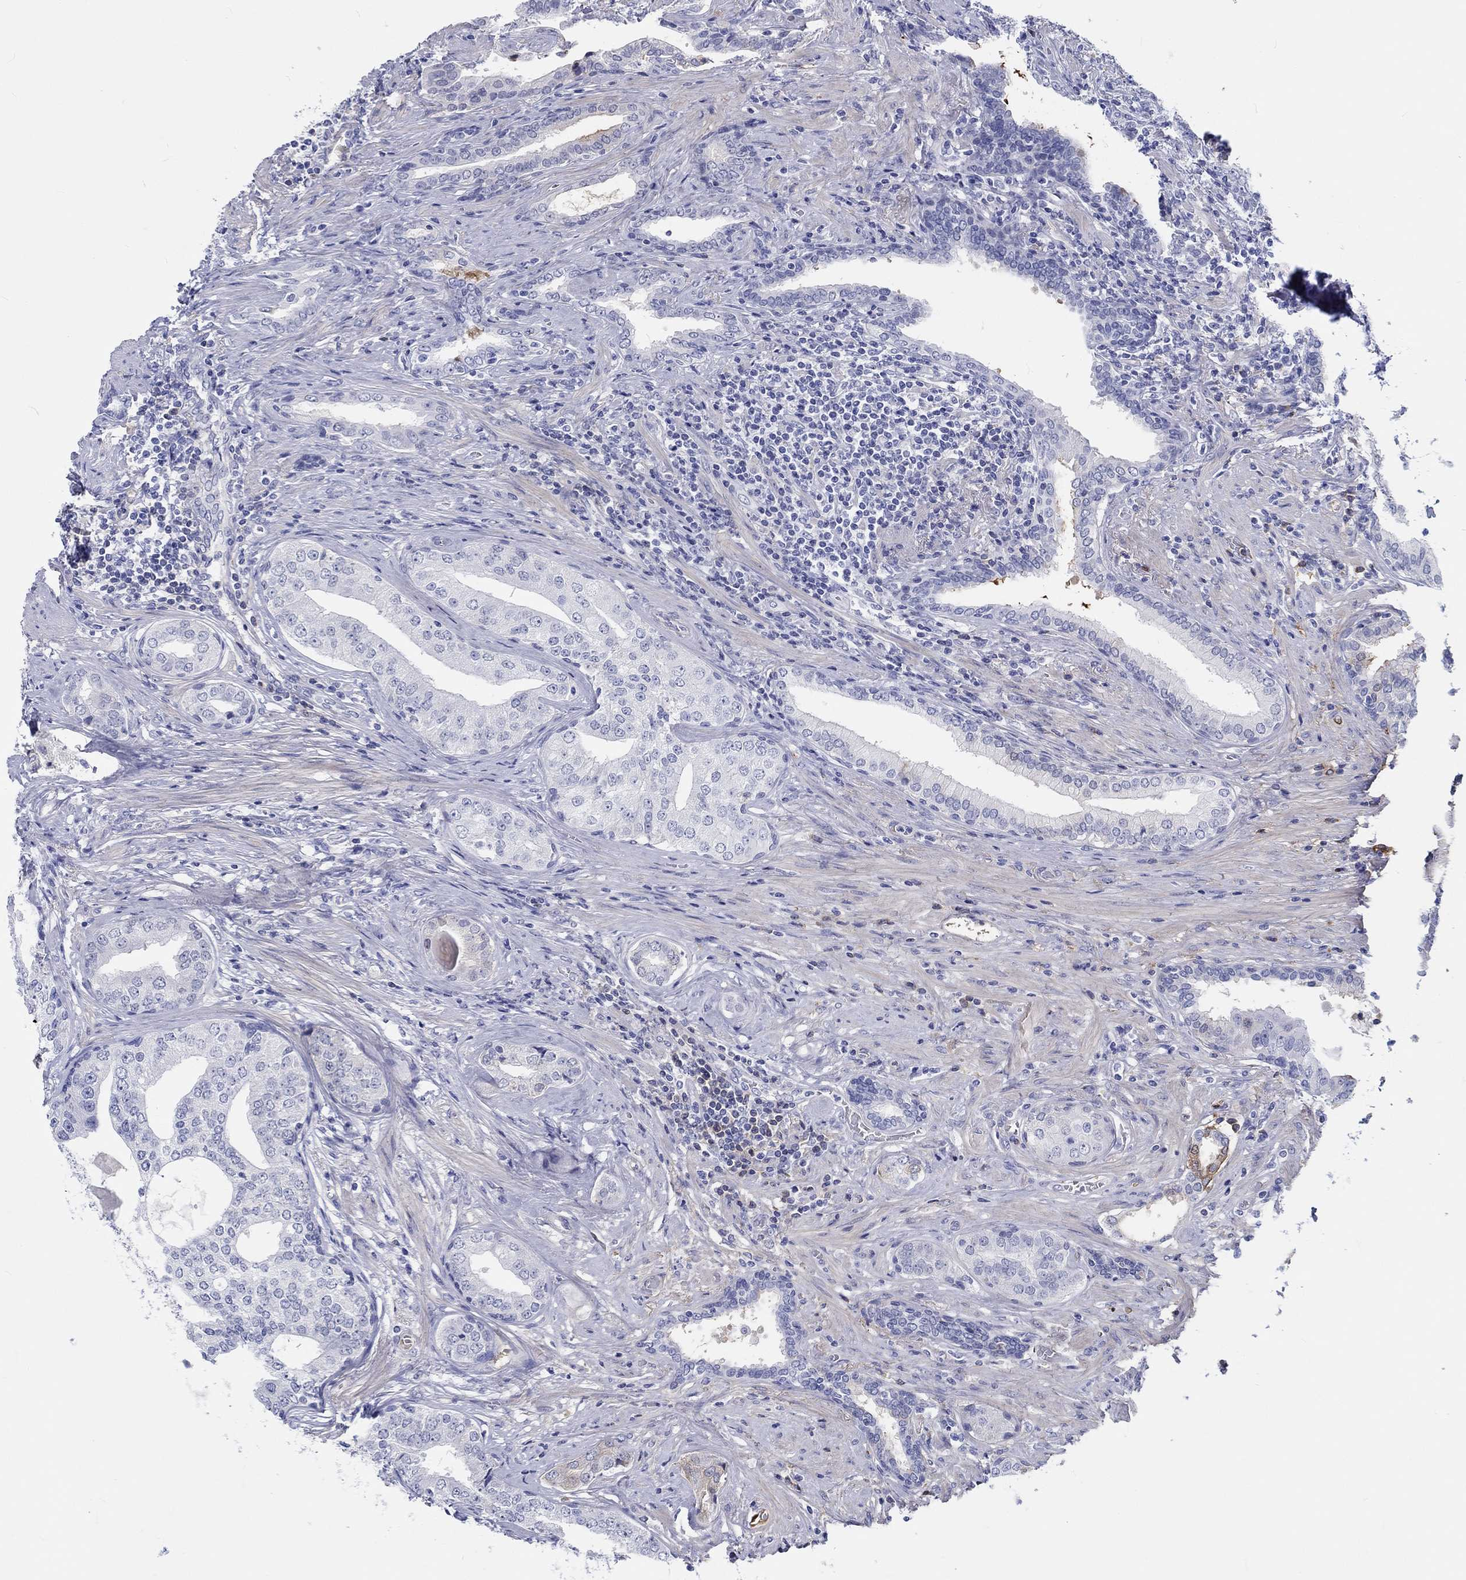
{"staining": {"intensity": "negative", "quantity": "none", "location": "none"}, "tissue": "prostate cancer", "cell_type": "Tumor cells", "image_type": "cancer", "snomed": [{"axis": "morphology", "description": "Adenocarcinoma, Low grade"}, {"axis": "topography", "description": "Prostate and seminal vesicle, NOS"}], "caption": "Immunohistochemistry micrograph of human prostate cancer stained for a protein (brown), which reveals no expression in tumor cells. Brightfield microscopy of IHC stained with DAB (brown) and hematoxylin (blue), captured at high magnification.", "gene": "CDY2B", "patient": {"sex": "male", "age": 61}}